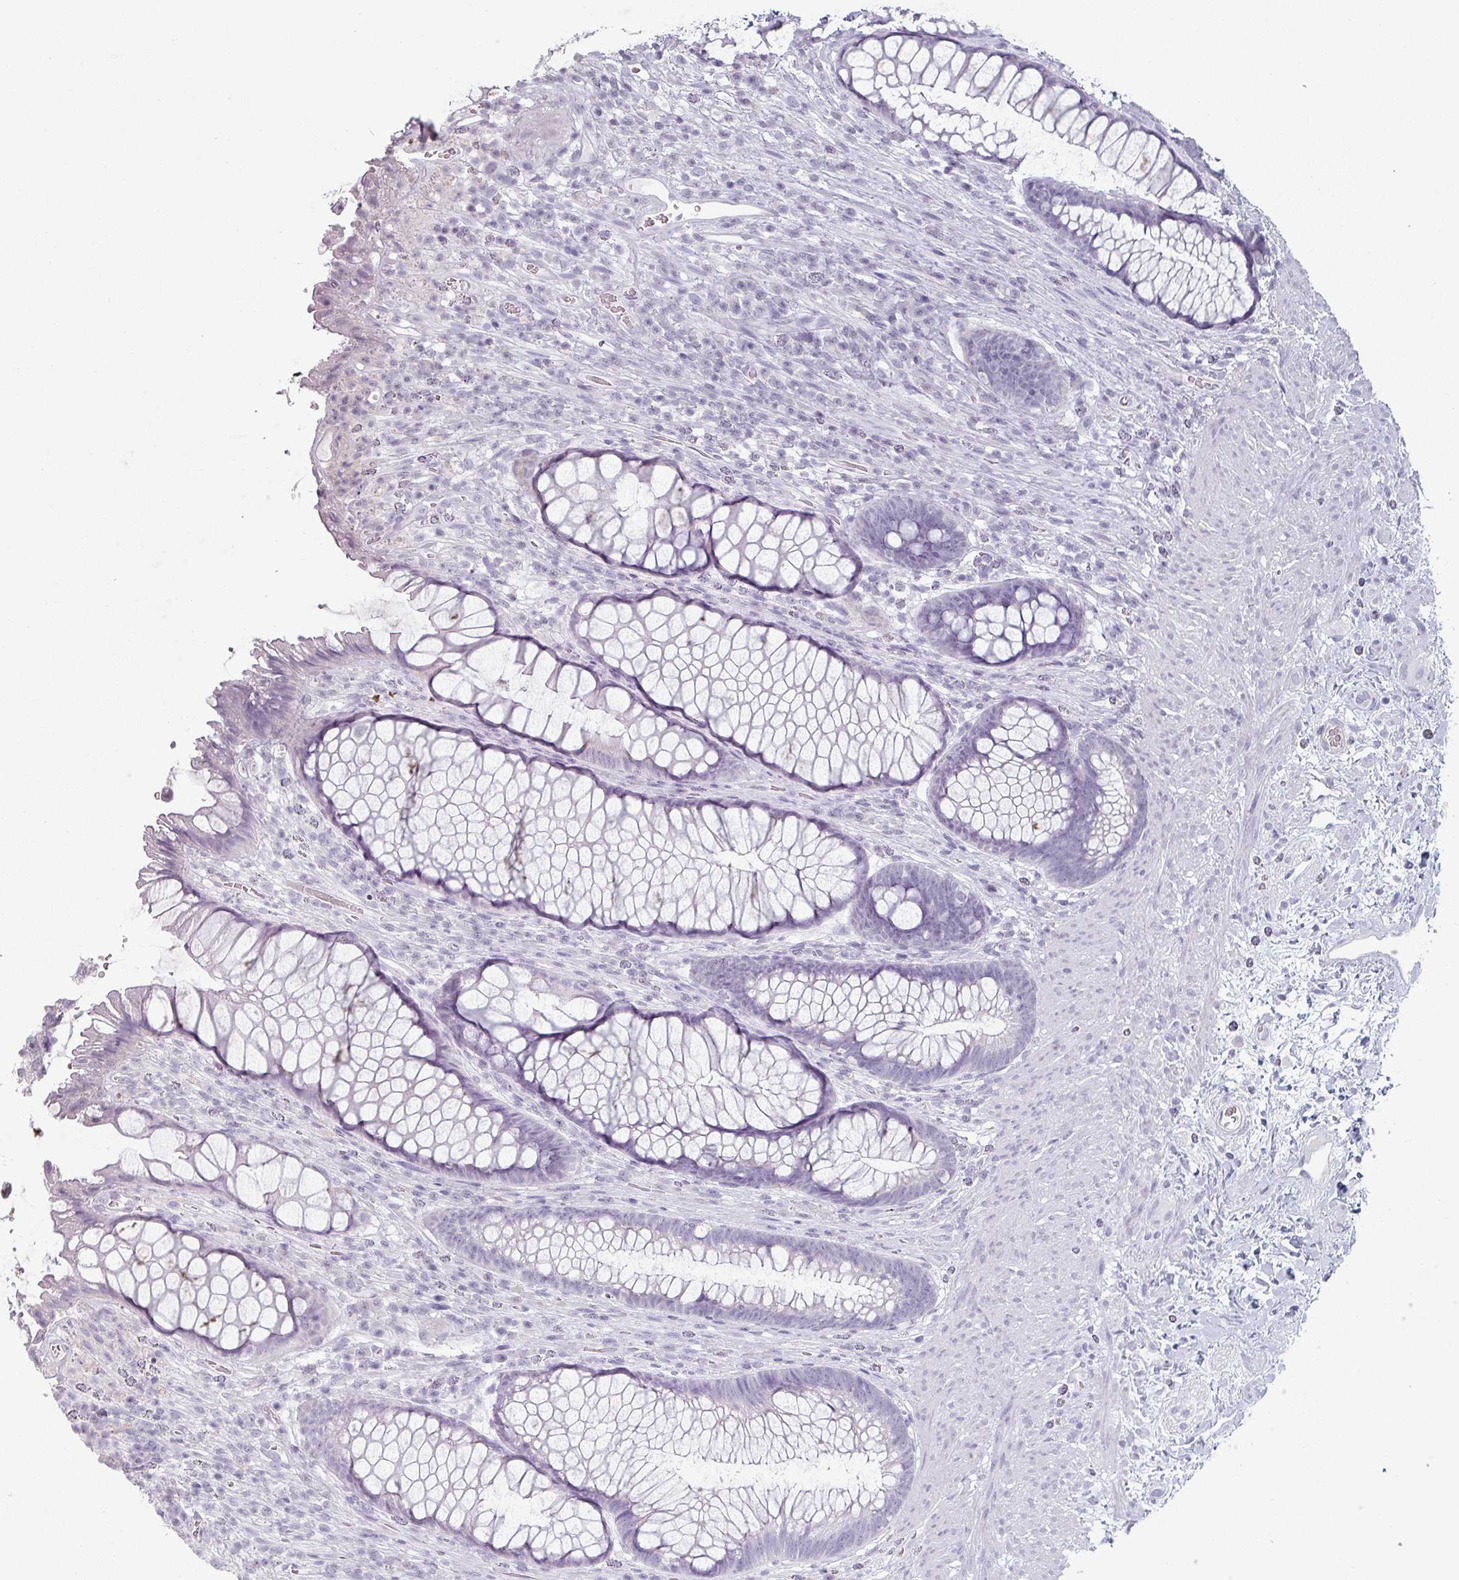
{"staining": {"intensity": "negative", "quantity": "none", "location": "none"}, "tissue": "rectum", "cell_type": "Glandular cells", "image_type": "normal", "snomed": [{"axis": "morphology", "description": "Normal tissue, NOS"}, {"axis": "topography", "description": "Smooth muscle"}, {"axis": "topography", "description": "Rectum"}], "caption": "Immunohistochemistry of unremarkable rectum exhibits no staining in glandular cells.", "gene": "SLC35G2", "patient": {"sex": "male", "age": 53}}